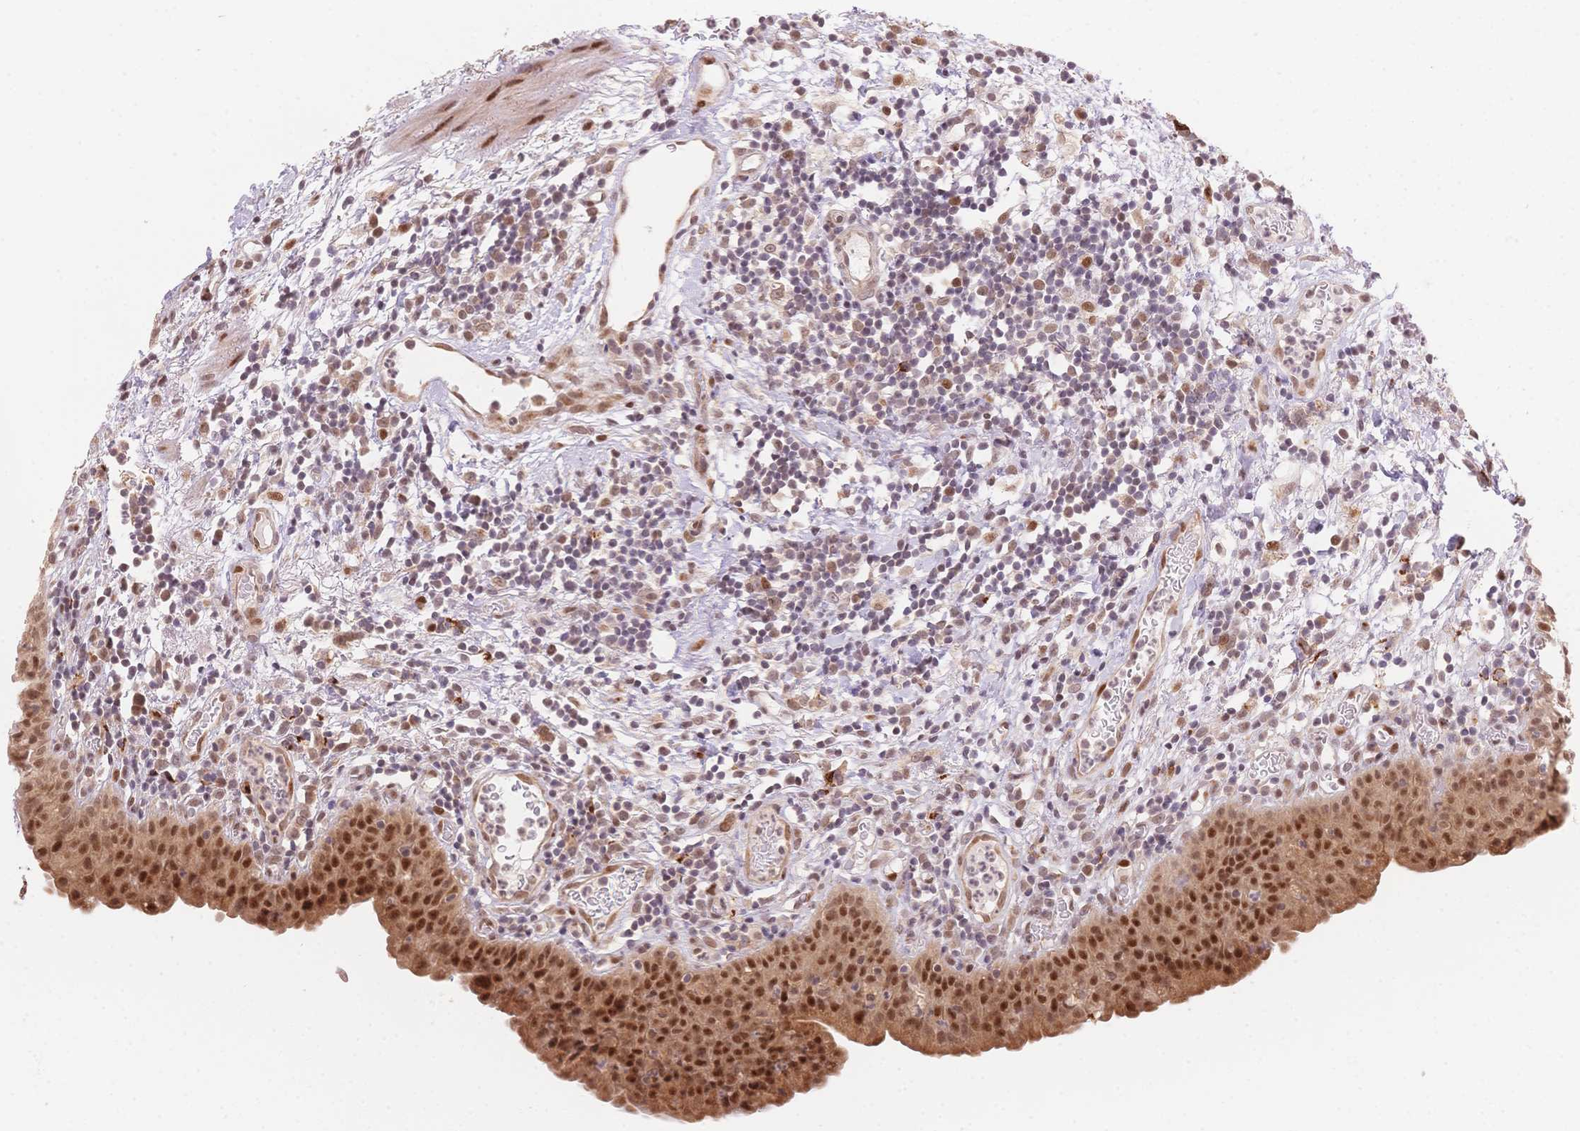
{"staining": {"intensity": "moderate", "quantity": ">75%", "location": "cytoplasmic/membranous,nuclear"}, "tissue": "urinary bladder", "cell_type": "Urothelial cells", "image_type": "normal", "snomed": [{"axis": "morphology", "description": "Normal tissue, NOS"}, {"axis": "morphology", "description": "Inflammation, NOS"}, {"axis": "topography", "description": "Urinary bladder"}], "caption": "A micrograph of urinary bladder stained for a protein shows moderate cytoplasmic/membranous,nuclear brown staining in urothelial cells. (Stains: DAB (3,3'-diaminobenzidine) in brown, nuclei in blue, Microscopy: brightfield microscopy at high magnification).", "gene": "STK39", "patient": {"sex": "male", "age": 57}}